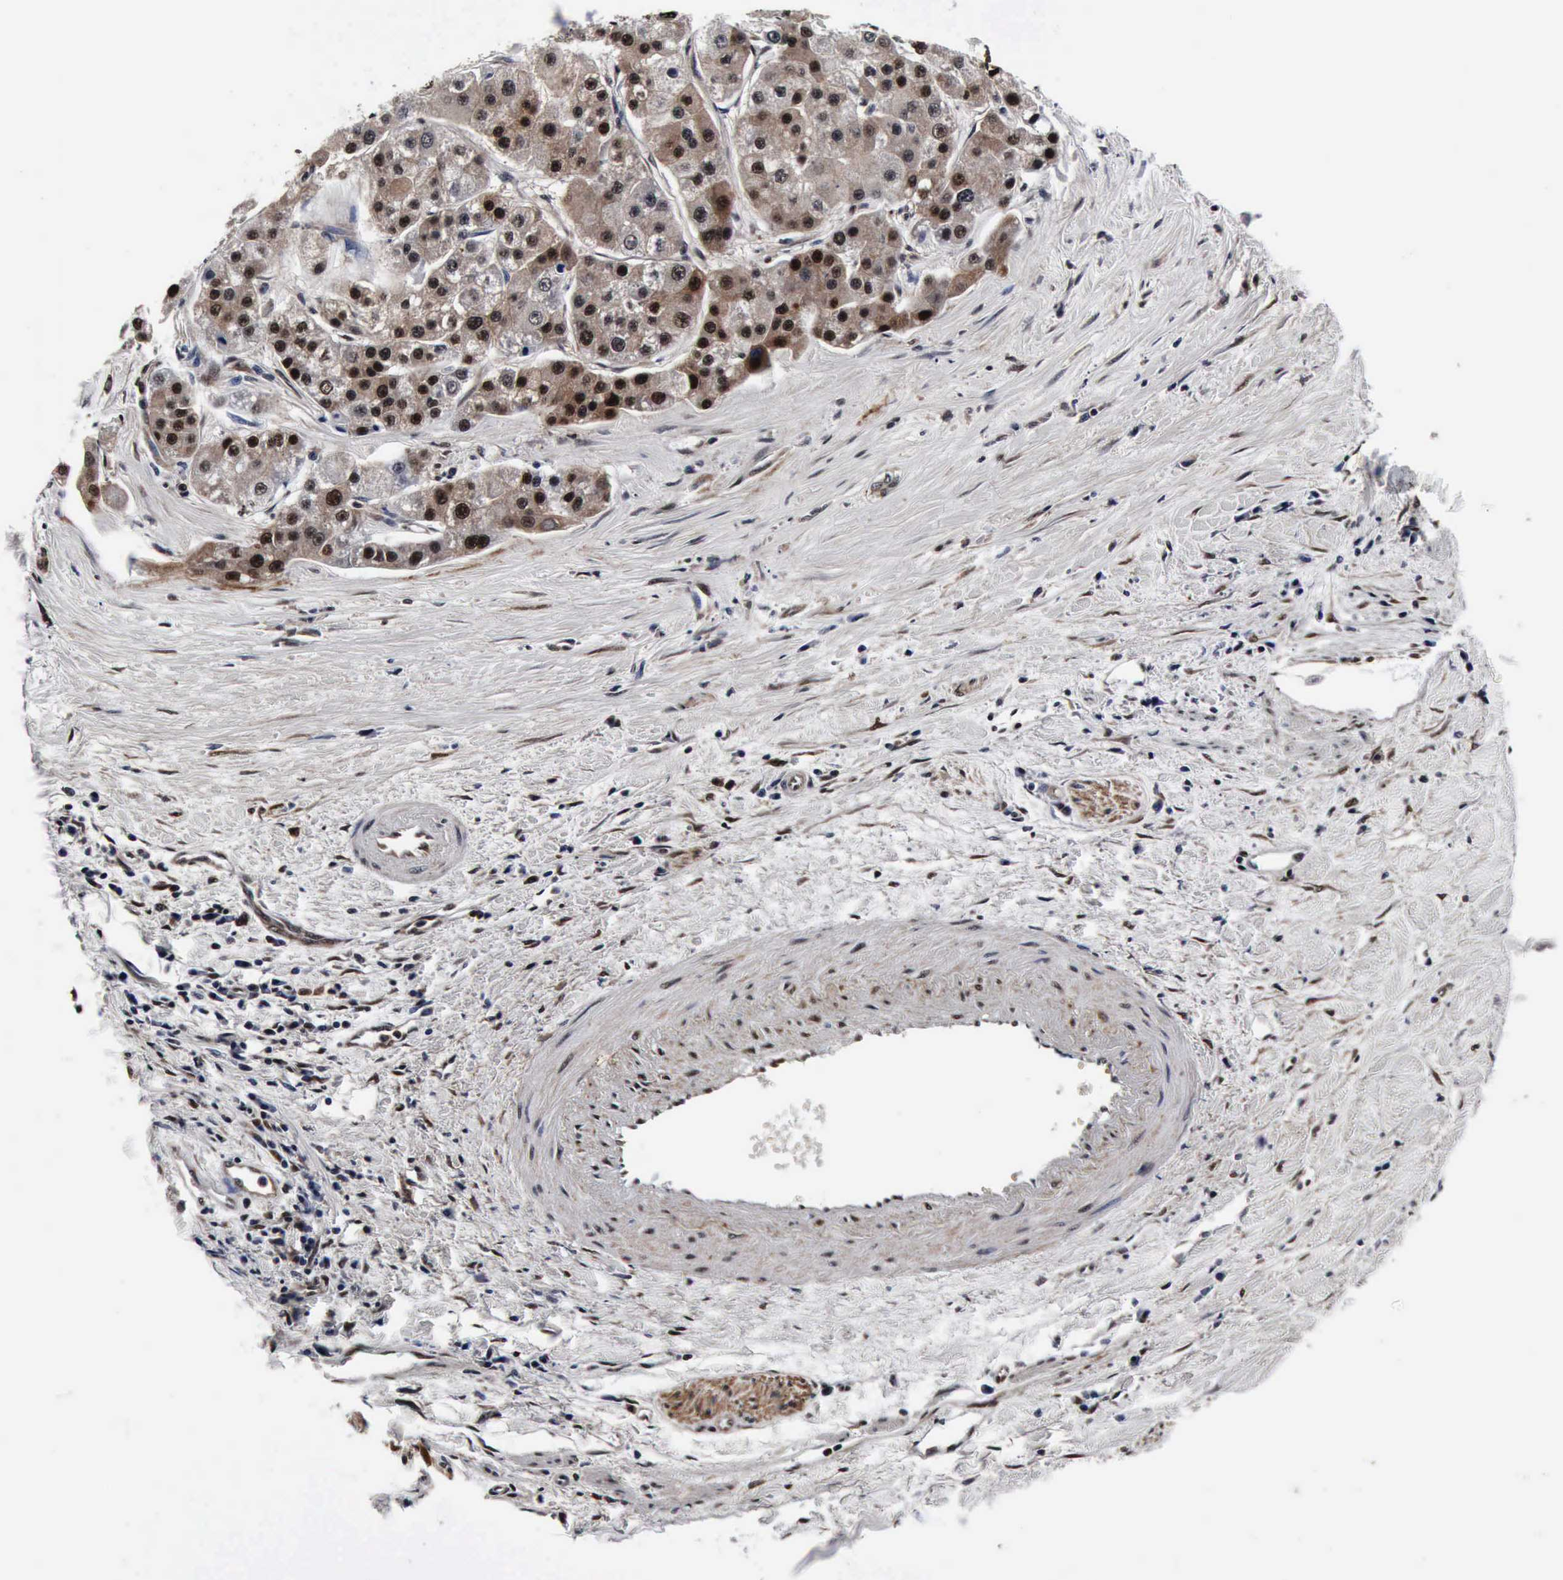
{"staining": {"intensity": "moderate", "quantity": "25%-75%", "location": "cytoplasmic/membranous,nuclear"}, "tissue": "liver cancer", "cell_type": "Tumor cells", "image_type": "cancer", "snomed": [{"axis": "morphology", "description": "Carcinoma, Hepatocellular, NOS"}, {"axis": "topography", "description": "Liver"}], "caption": "Immunohistochemistry (IHC) of human hepatocellular carcinoma (liver) exhibits medium levels of moderate cytoplasmic/membranous and nuclear expression in approximately 25%-75% of tumor cells.", "gene": "UBC", "patient": {"sex": "female", "age": 85}}